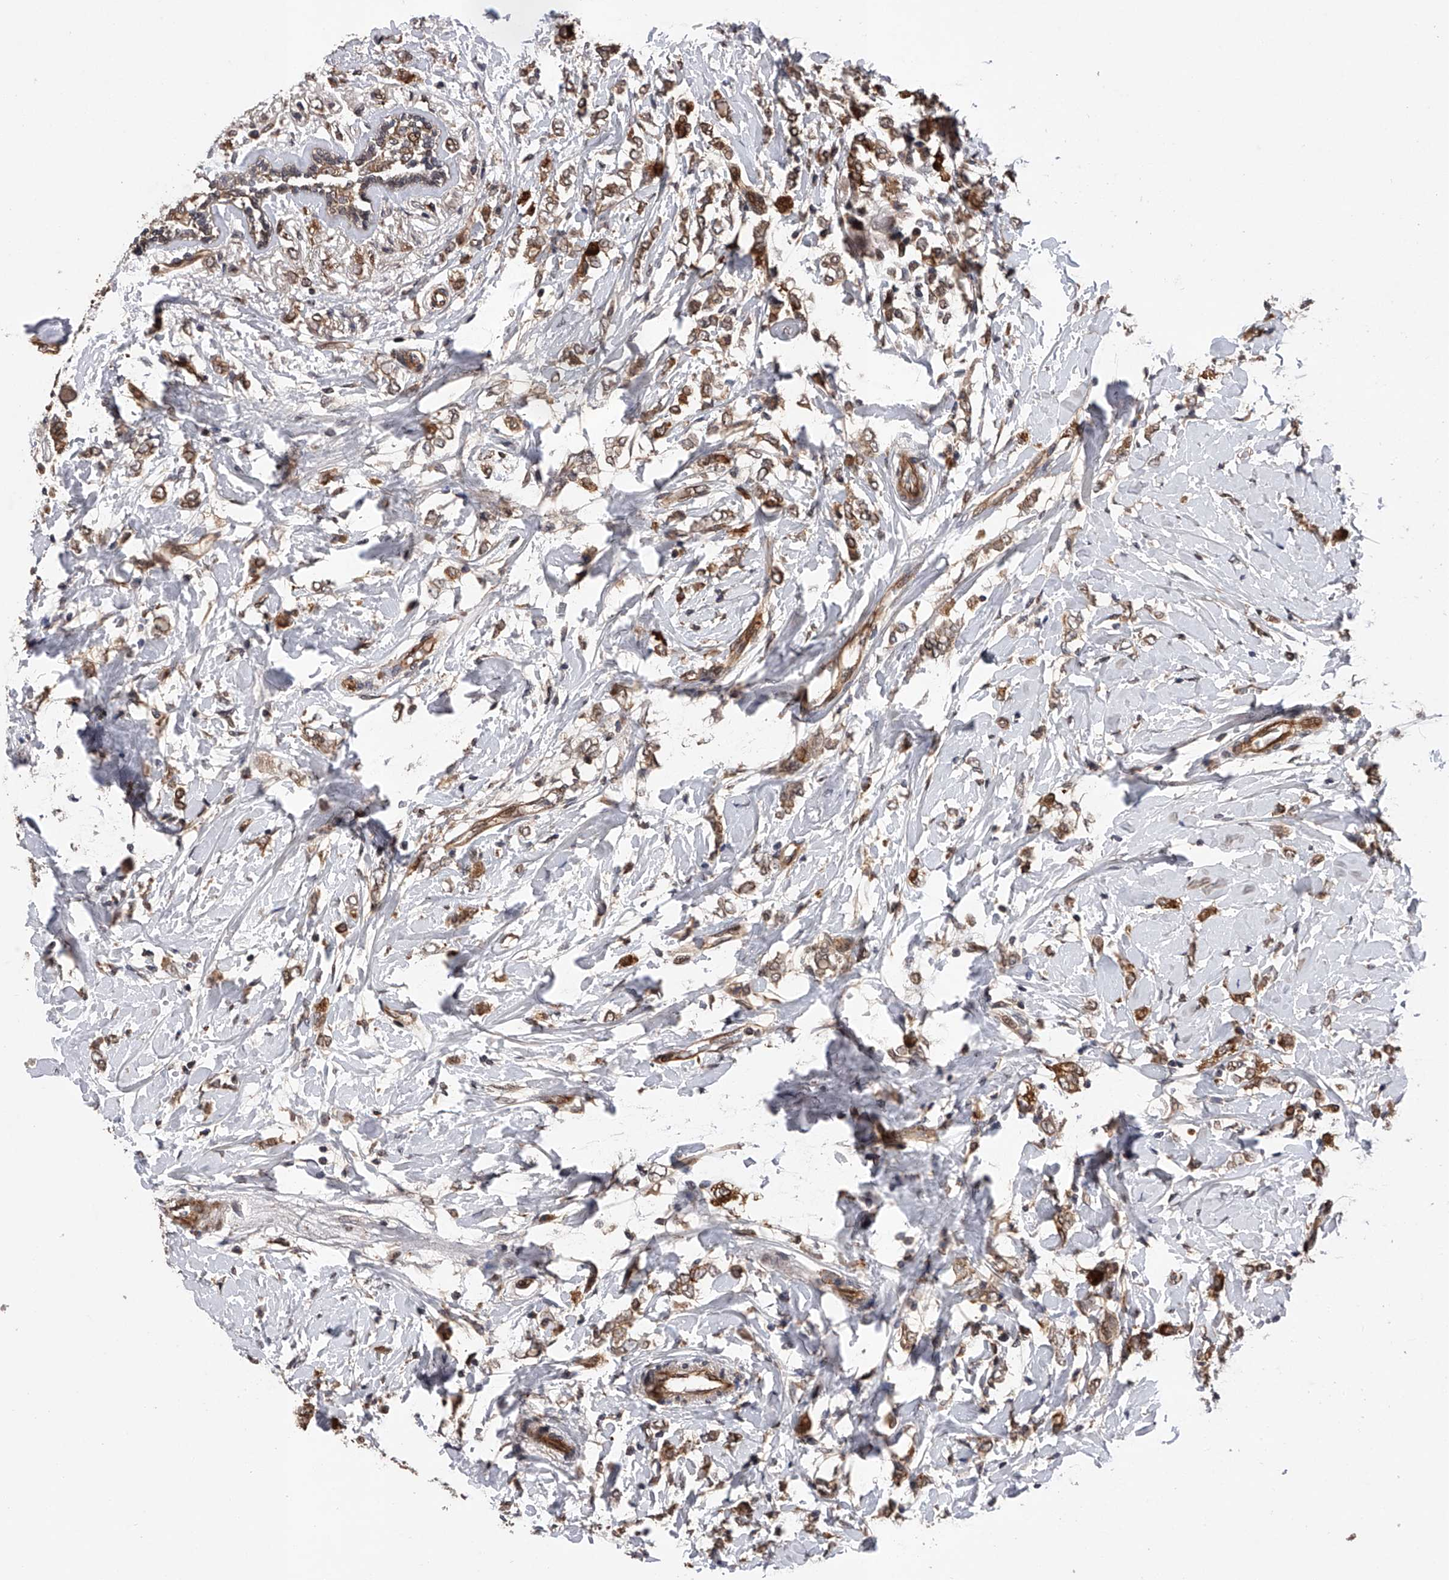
{"staining": {"intensity": "moderate", "quantity": ">75%", "location": "cytoplasmic/membranous"}, "tissue": "breast cancer", "cell_type": "Tumor cells", "image_type": "cancer", "snomed": [{"axis": "morphology", "description": "Normal tissue, NOS"}, {"axis": "morphology", "description": "Lobular carcinoma"}, {"axis": "topography", "description": "Breast"}], "caption": "IHC staining of breast cancer (lobular carcinoma), which shows medium levels of moderate cytoplasmic/membranous expression in approximately >75% of tumor cells indicating moderate cytoplasmic/membranous protein expression. The staining was performed using DAB (3,3'-diaminobenzidine) (brown) for protein detection and nuclei were counterstained in hematoxylin (blue).", "gene": "MAP3K11", "patient": {"sex": "female", "age": 47}}